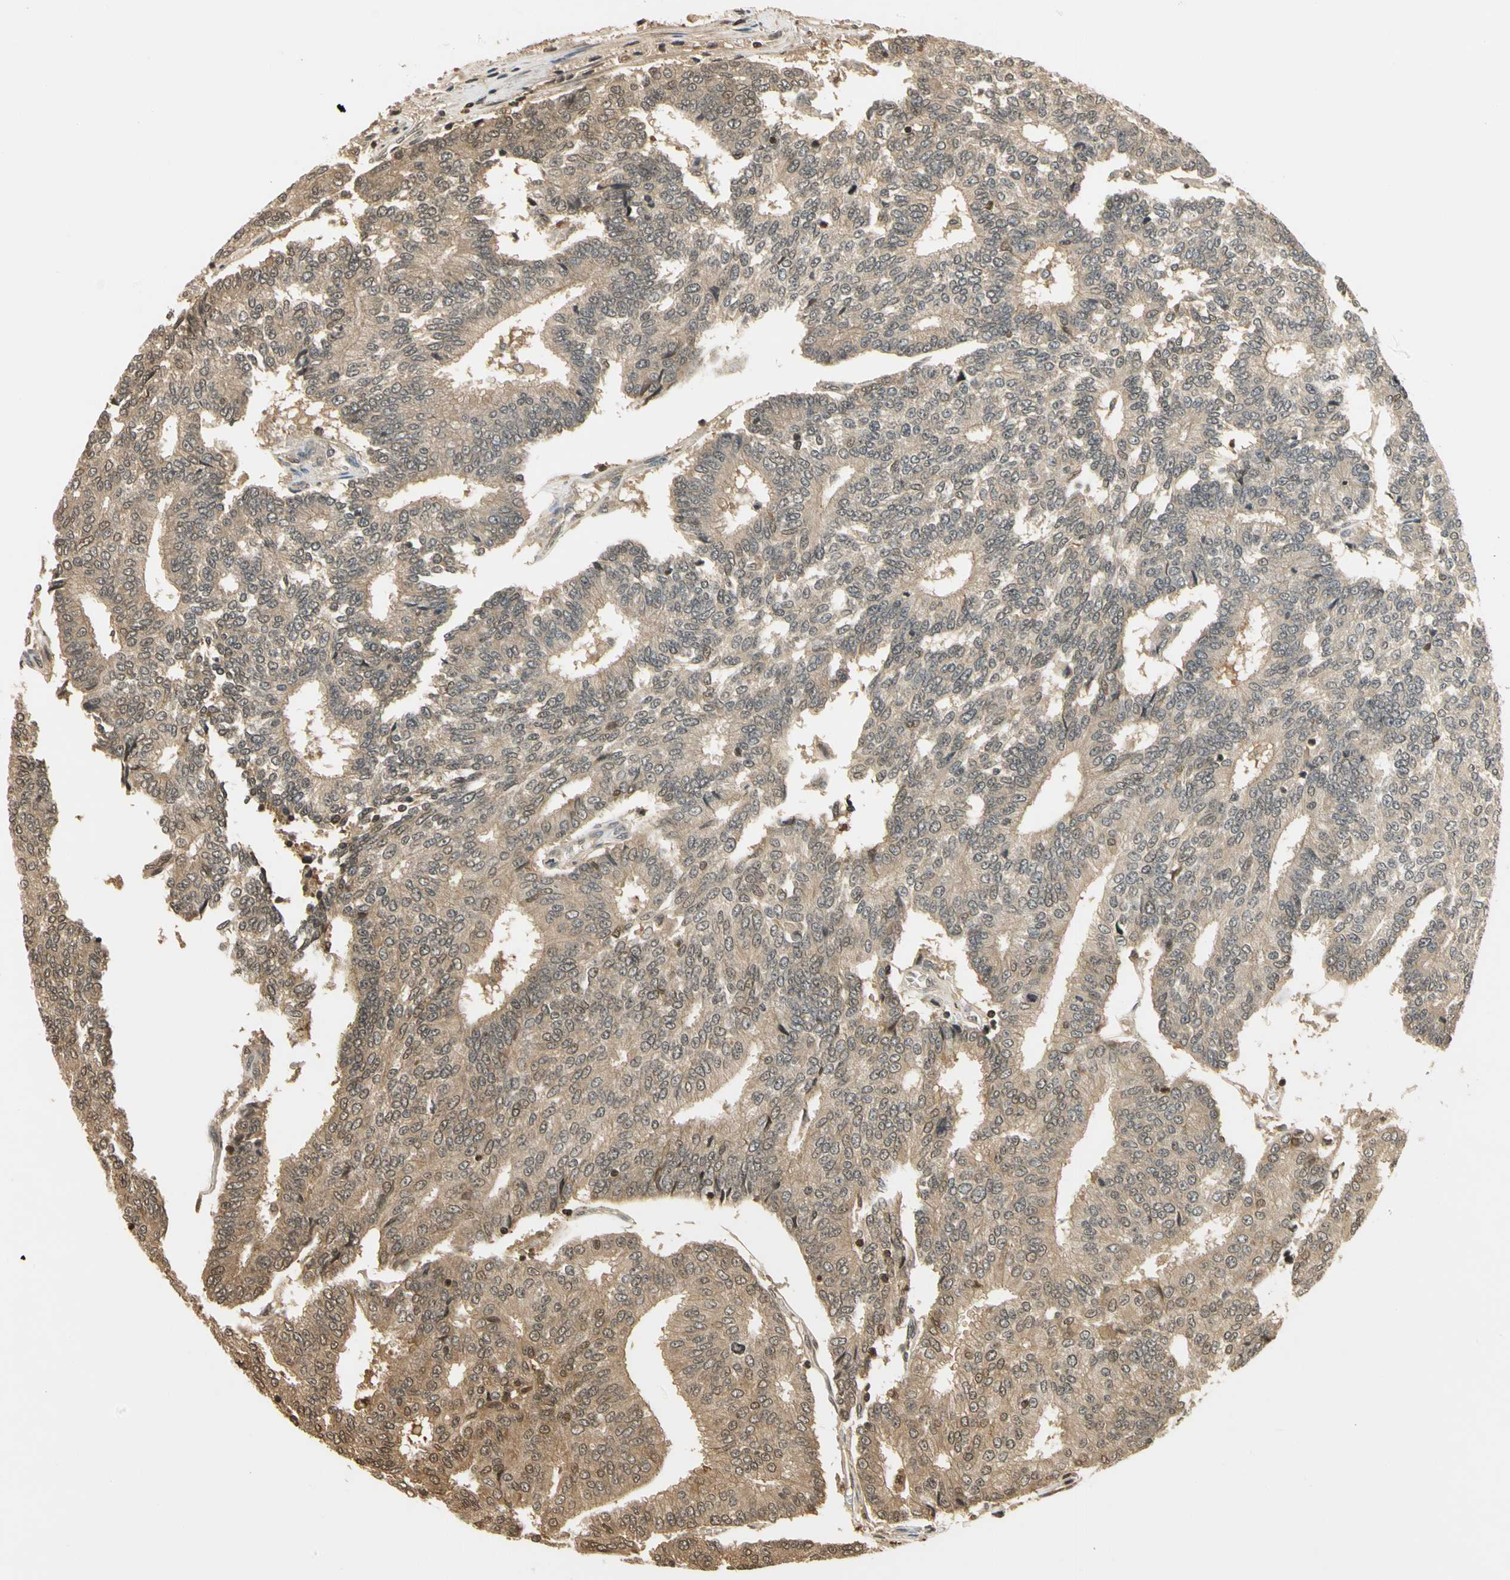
{"staining": {"intensity": "weak", "quantity": ">75%", "location": "cytoplasmic/membranous"}, "tissue": "prostate cancer", "cell_type": "Tumor cells", "image_type": "cancer", "snomed": [{"axis": "morphology", "description": "Adenocarcinoma, High grade"}, {"axis": "topography", "description": "Prostate"}], "caption": "Immunohistochemistry (DAB) staining of human prostate cancer displays weak cytoplasmic/membranous protein positivity in about >75% of tumor cells.", "gene": "SOD1", "patient": {"sex": "male", "age": 55}}